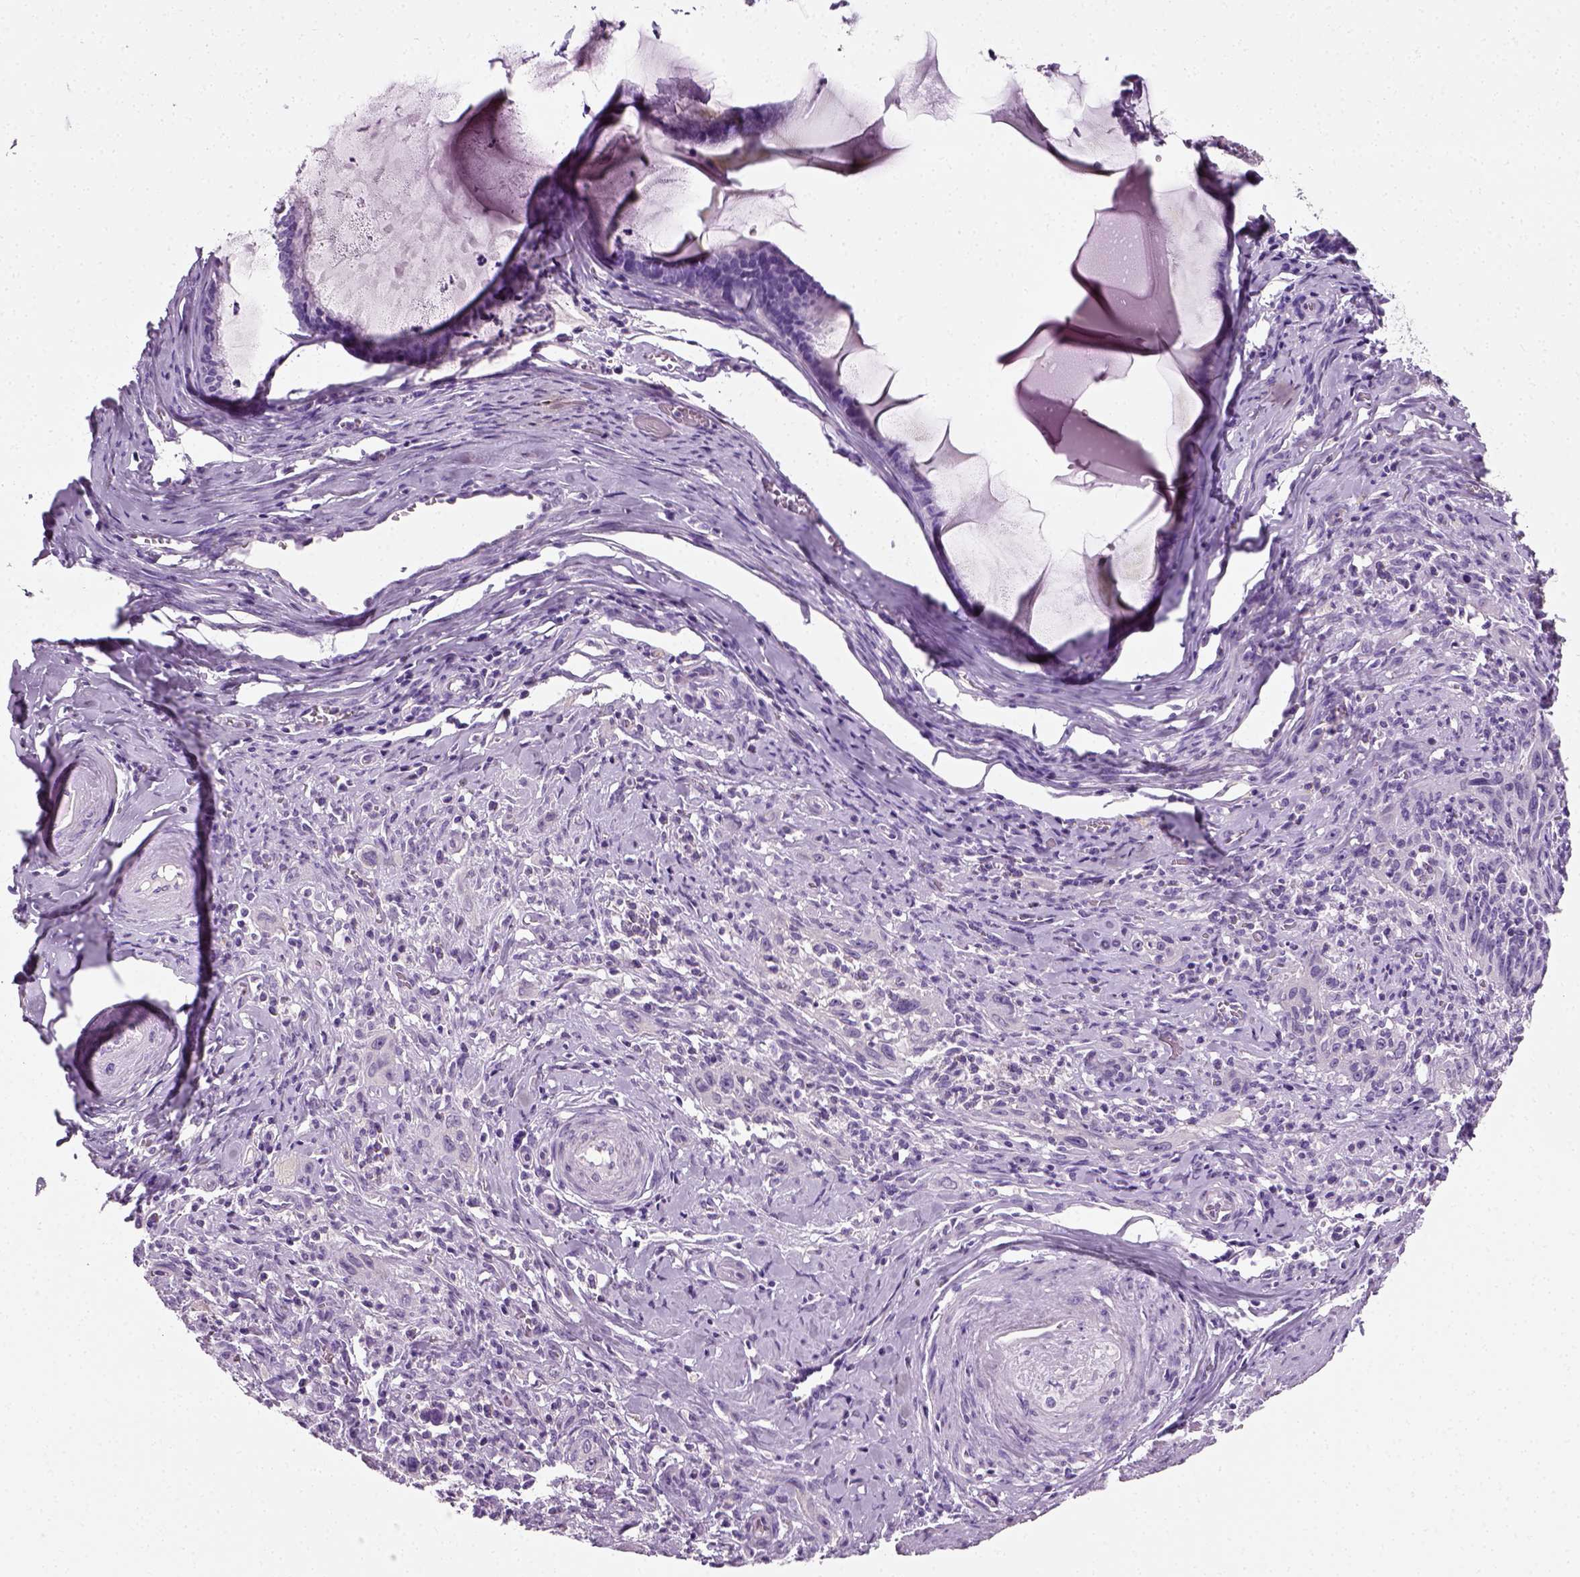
{"staining": {"intensity": "negative", "quantity": "none", "location": "none"}, "tissue": "cervical cancer", "cell_type": "Tumor cells", "image_type": "cancer", "snomed": [{"axis": "morphology", "description": "Squamous cell carcinoma, NOS"}, {"axis": "topography", "description": "Cervix"}], "caption": "Cervical cancer was stained to show a protein in brown. There is no significant positivity in tumor cells.", "gene": "SPATA31E1", "patient": {"sex": "female", "age": 51}}